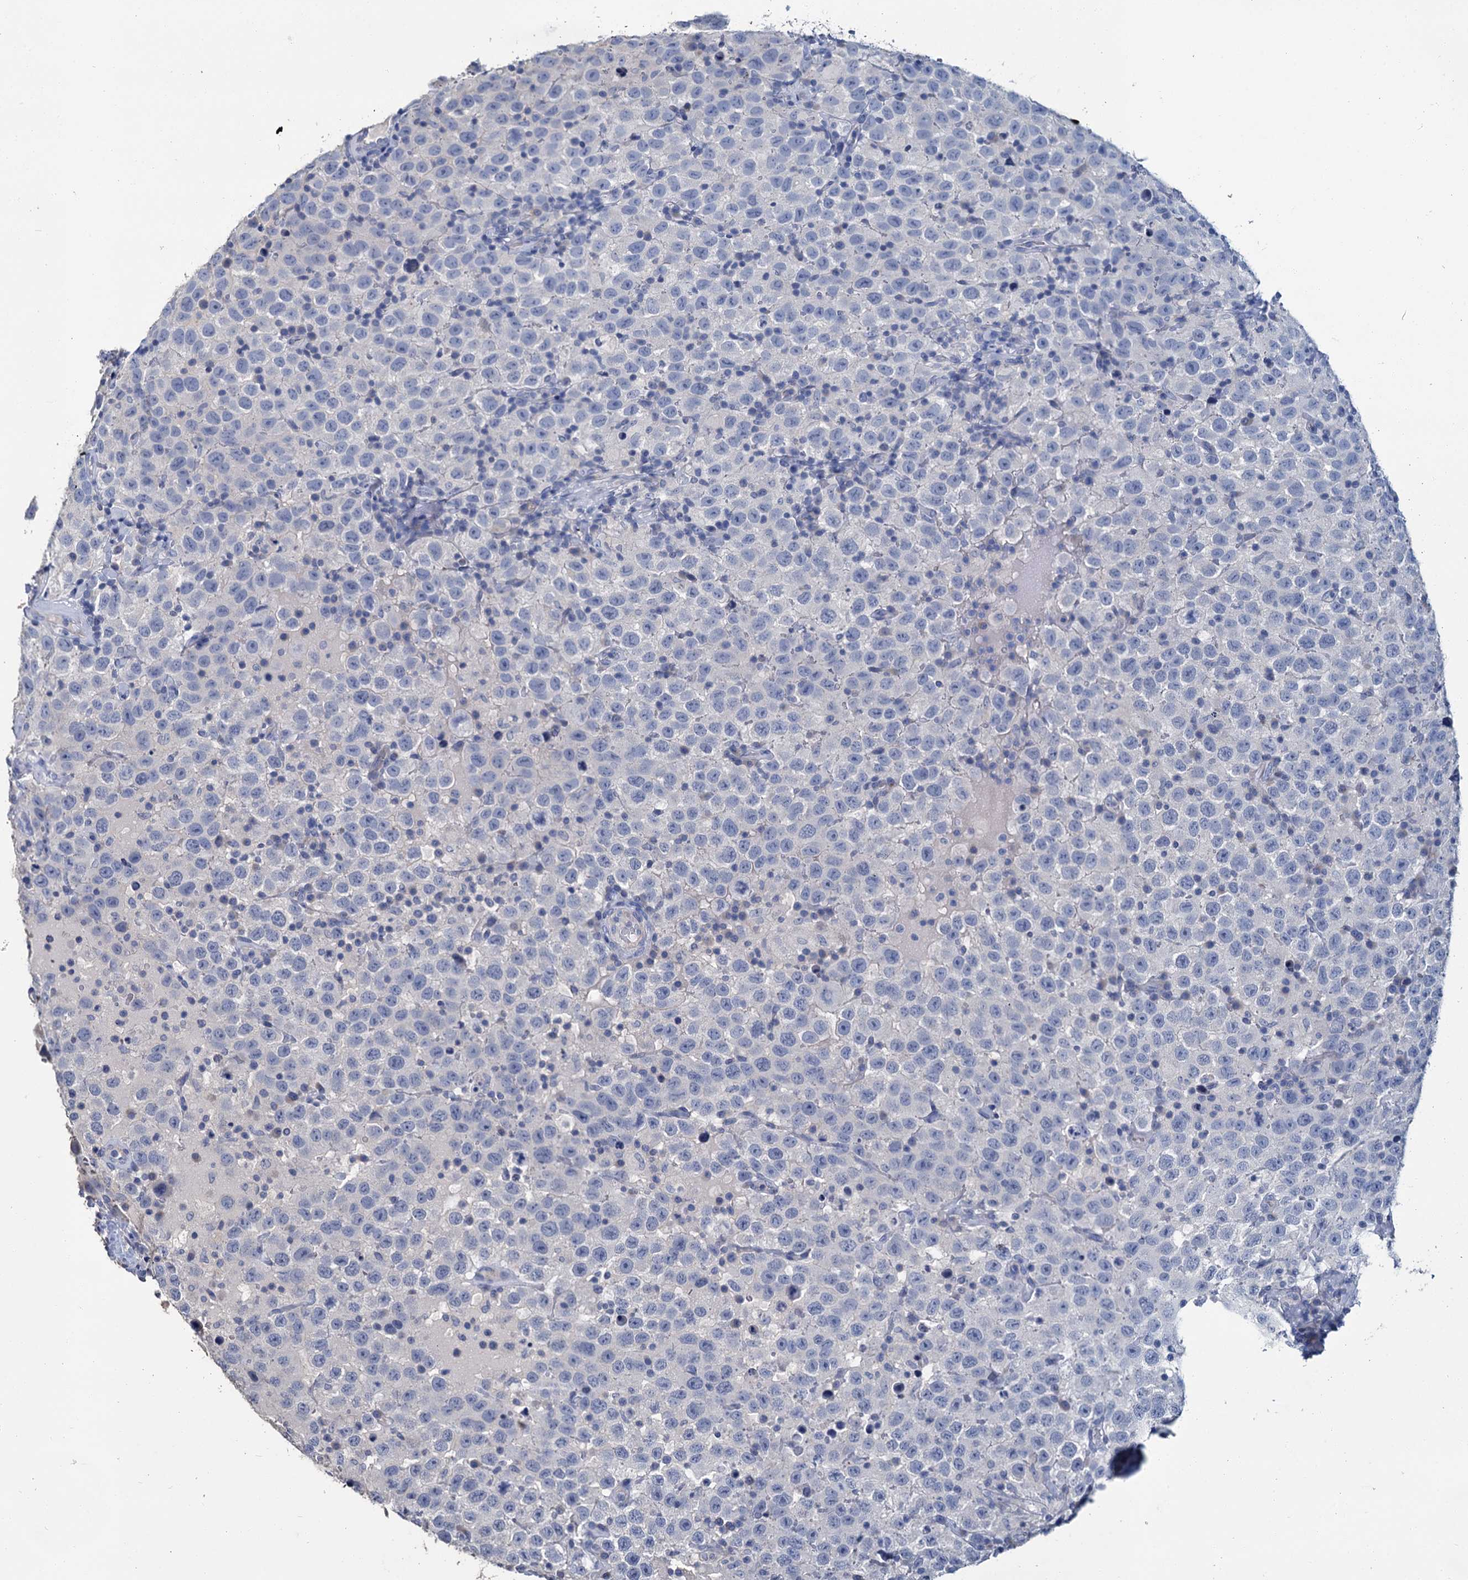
{"staining": {"intensity": "negative", "quantity": "none", "location": "none"}, "tissue": "testis cancer", "cell_type": "Tumor cells", "image_type": "cancer", "snomed": [{"axis": "morphology", "description": "Seminoma, NOS"}, {"axis": "topography", "description": "Testis"}], "caption": "Tumor cells show no significant protein positivity in testis seminoma.", "gene": "SNCB", "patient": {"sex": "male", "age": 41}}